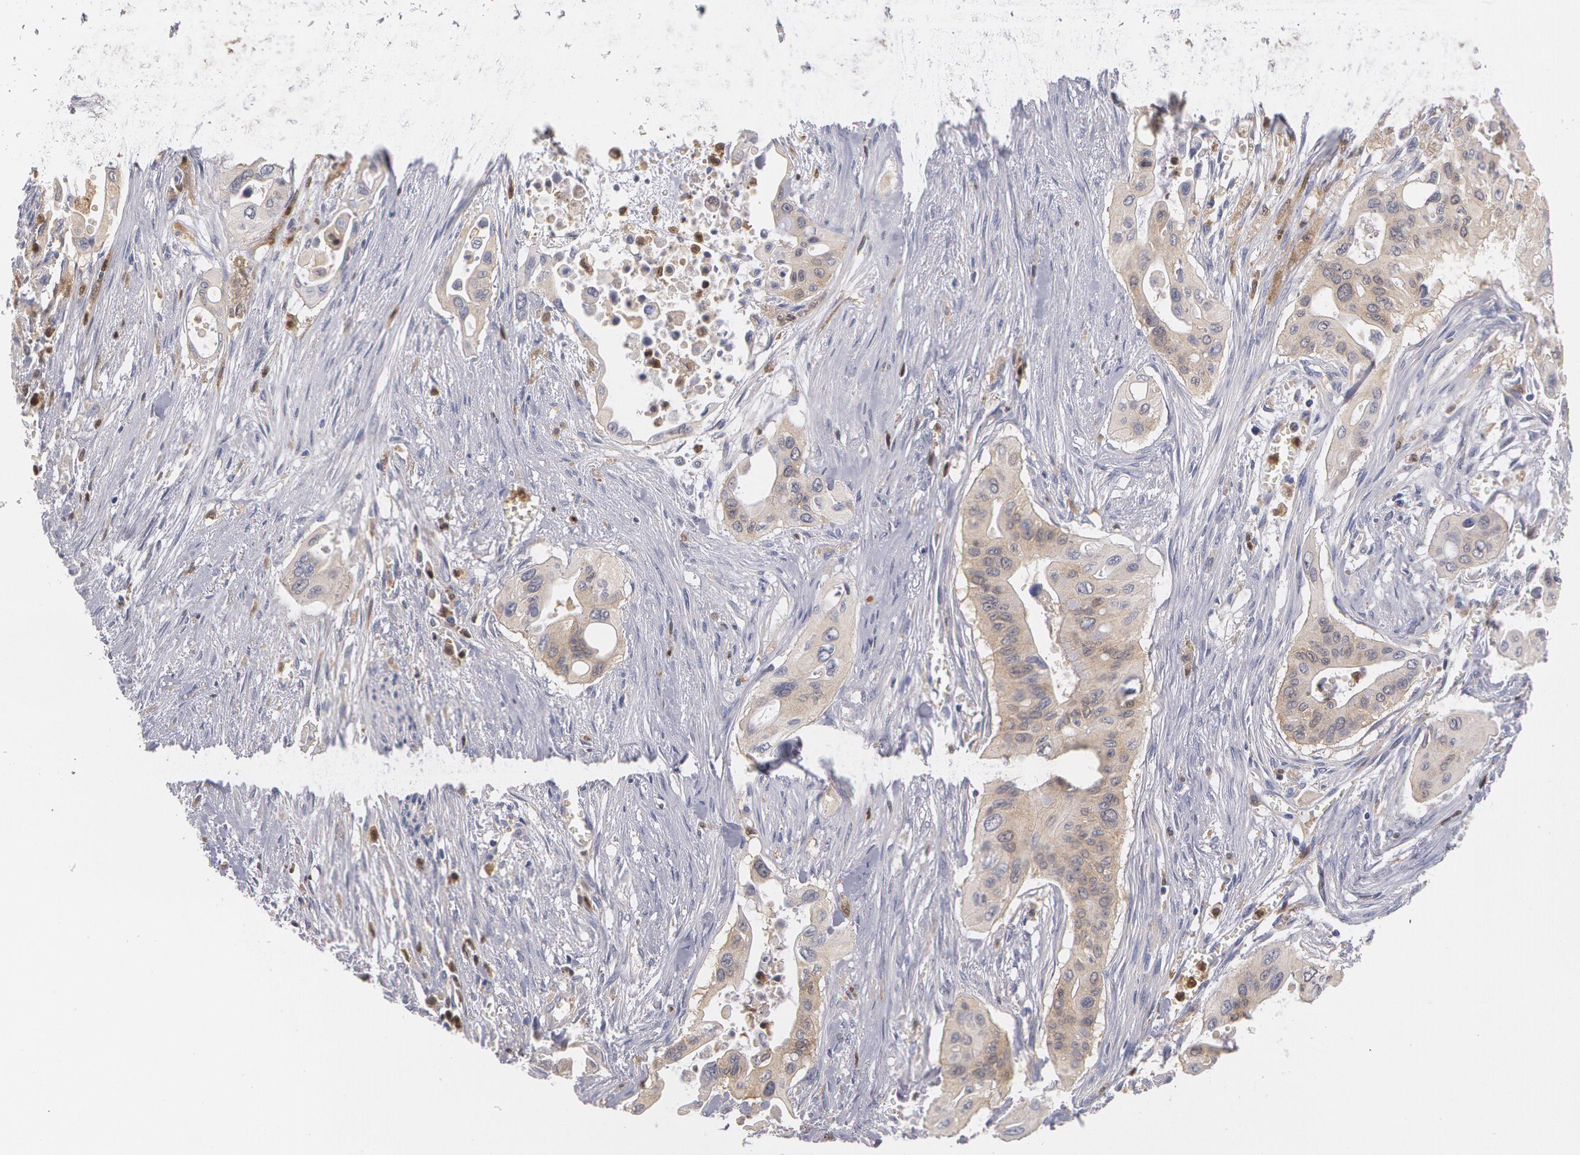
{"staining": {"intensity": "weak", "quantity": ">75%", "location": "cytoplasmic/membranous"}, "tissue": "pancreatic cancer", "cell_type": "Tumor cells", "image_type": "cancer", "snomed": [{"axis": "morphology", "description": "Adenocarcinoma, NOS"}, {"axis": "topography", "description": "Pancreas"}], "caption": "DAB (3,3'-diaminobenzidine) immunohistochemical staining of human pancreatic adenocarcinoma demonstrates weak cytoplasmic/membranous protein staining in about >75% of tumor cells.", "gene": "SYK", "patient": {"sex": "male", "age": 77}}